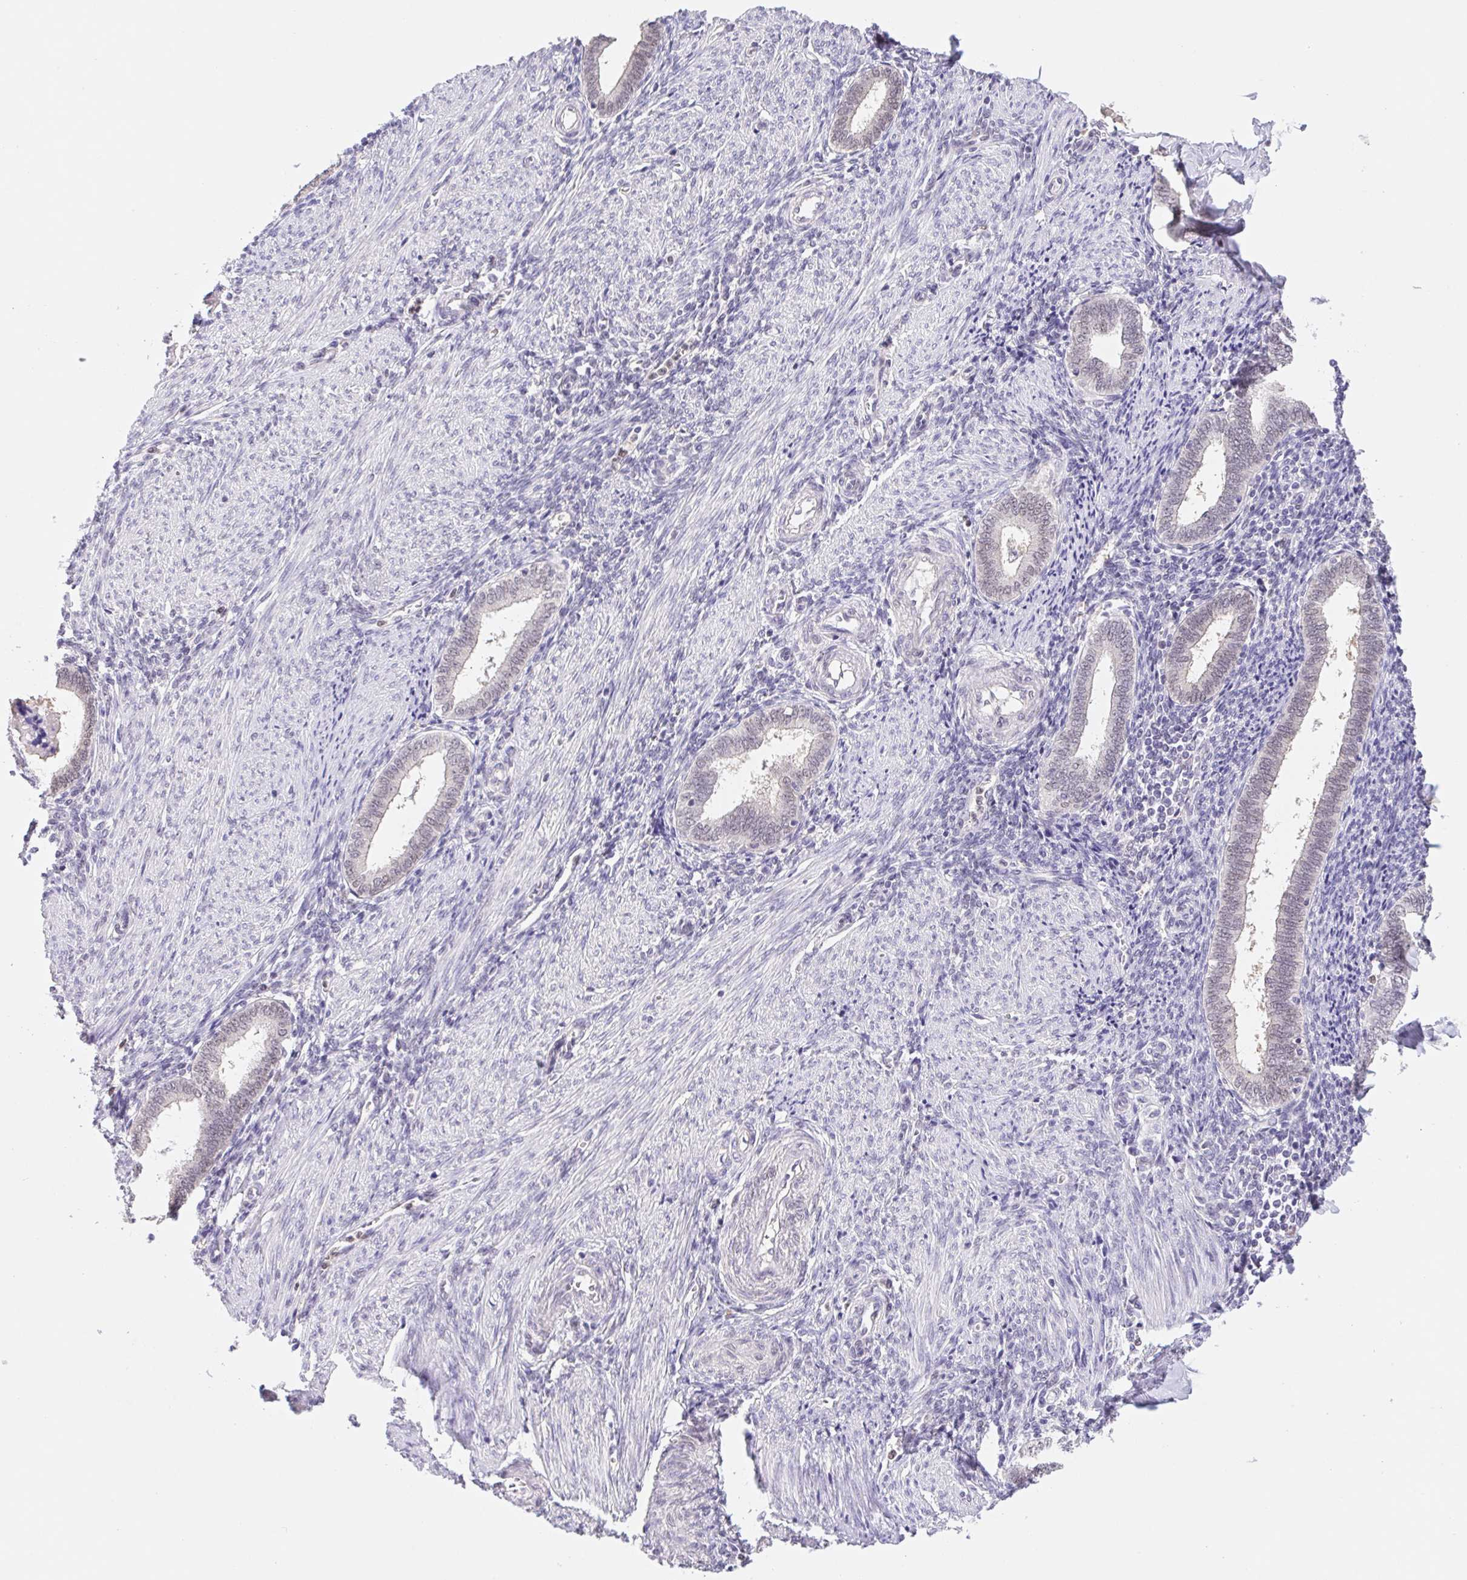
{"staining": {"intensity": "negative", "quantity": "none", "location": "none"}, "tissue": "endometrium", "cell_type": "Cells in endometrial stroma", "image_type": "normal", "snomed": [{"axis": "morphology", "description": "Normal tissue, NOS"}, {"axis": "topography", "description": "Endometrium"}], "caption": "This is an immunohistochemistry (IHC) micrograph of unremarkable endometrium. There is no staining in cells in endometrial stroma.", "gene": "L3MBTL4", "patient": {"sex": "female", "age": 42}}